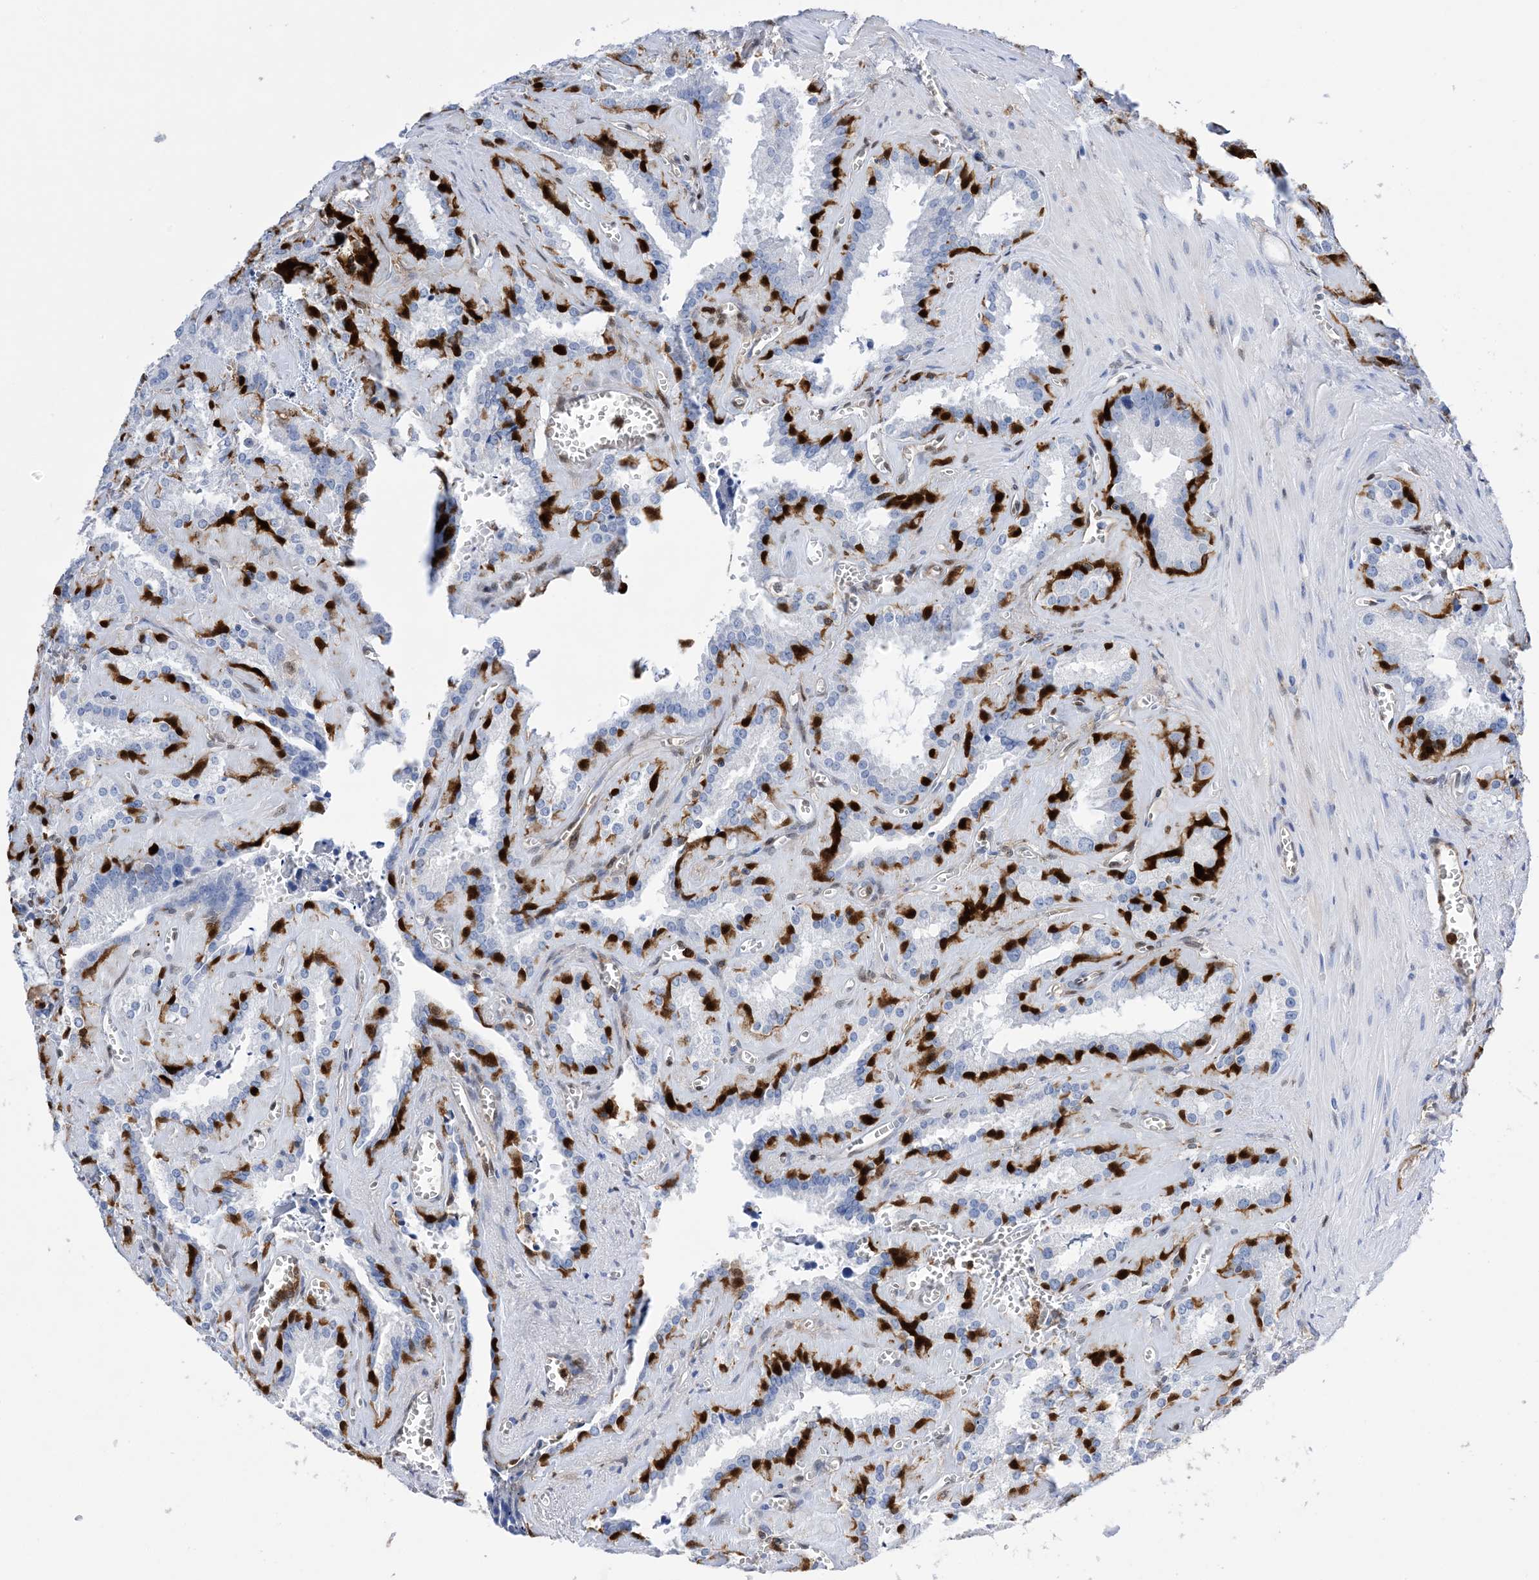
{"staining": {"intensity": "strong", "quantity": "<25%", "location": "cytoplasmic/membranous,nuclear"}, "tissue": "seminal vesicle", "cell_type": "Glandular cells", "image_type": "normal", "snomed": [{"axis": "morphology", "description": "Normal tissue, NOS"}, {"axis": "topography", "description": "Prostate"}, {"axis": "topography", "description": "Seminal veicle"}], "caption": "An immunohistochemistry (IHC) histopathology image of benign tissue is shown. Protein staining in brown highlights strong cytoplasmic/membranous,nuclear positivity in seminal vesicle within glandular cells. Nuclei are stained in blue.", "gene": "ANXA1", "patient": {"sex": "male", "age": 59}}